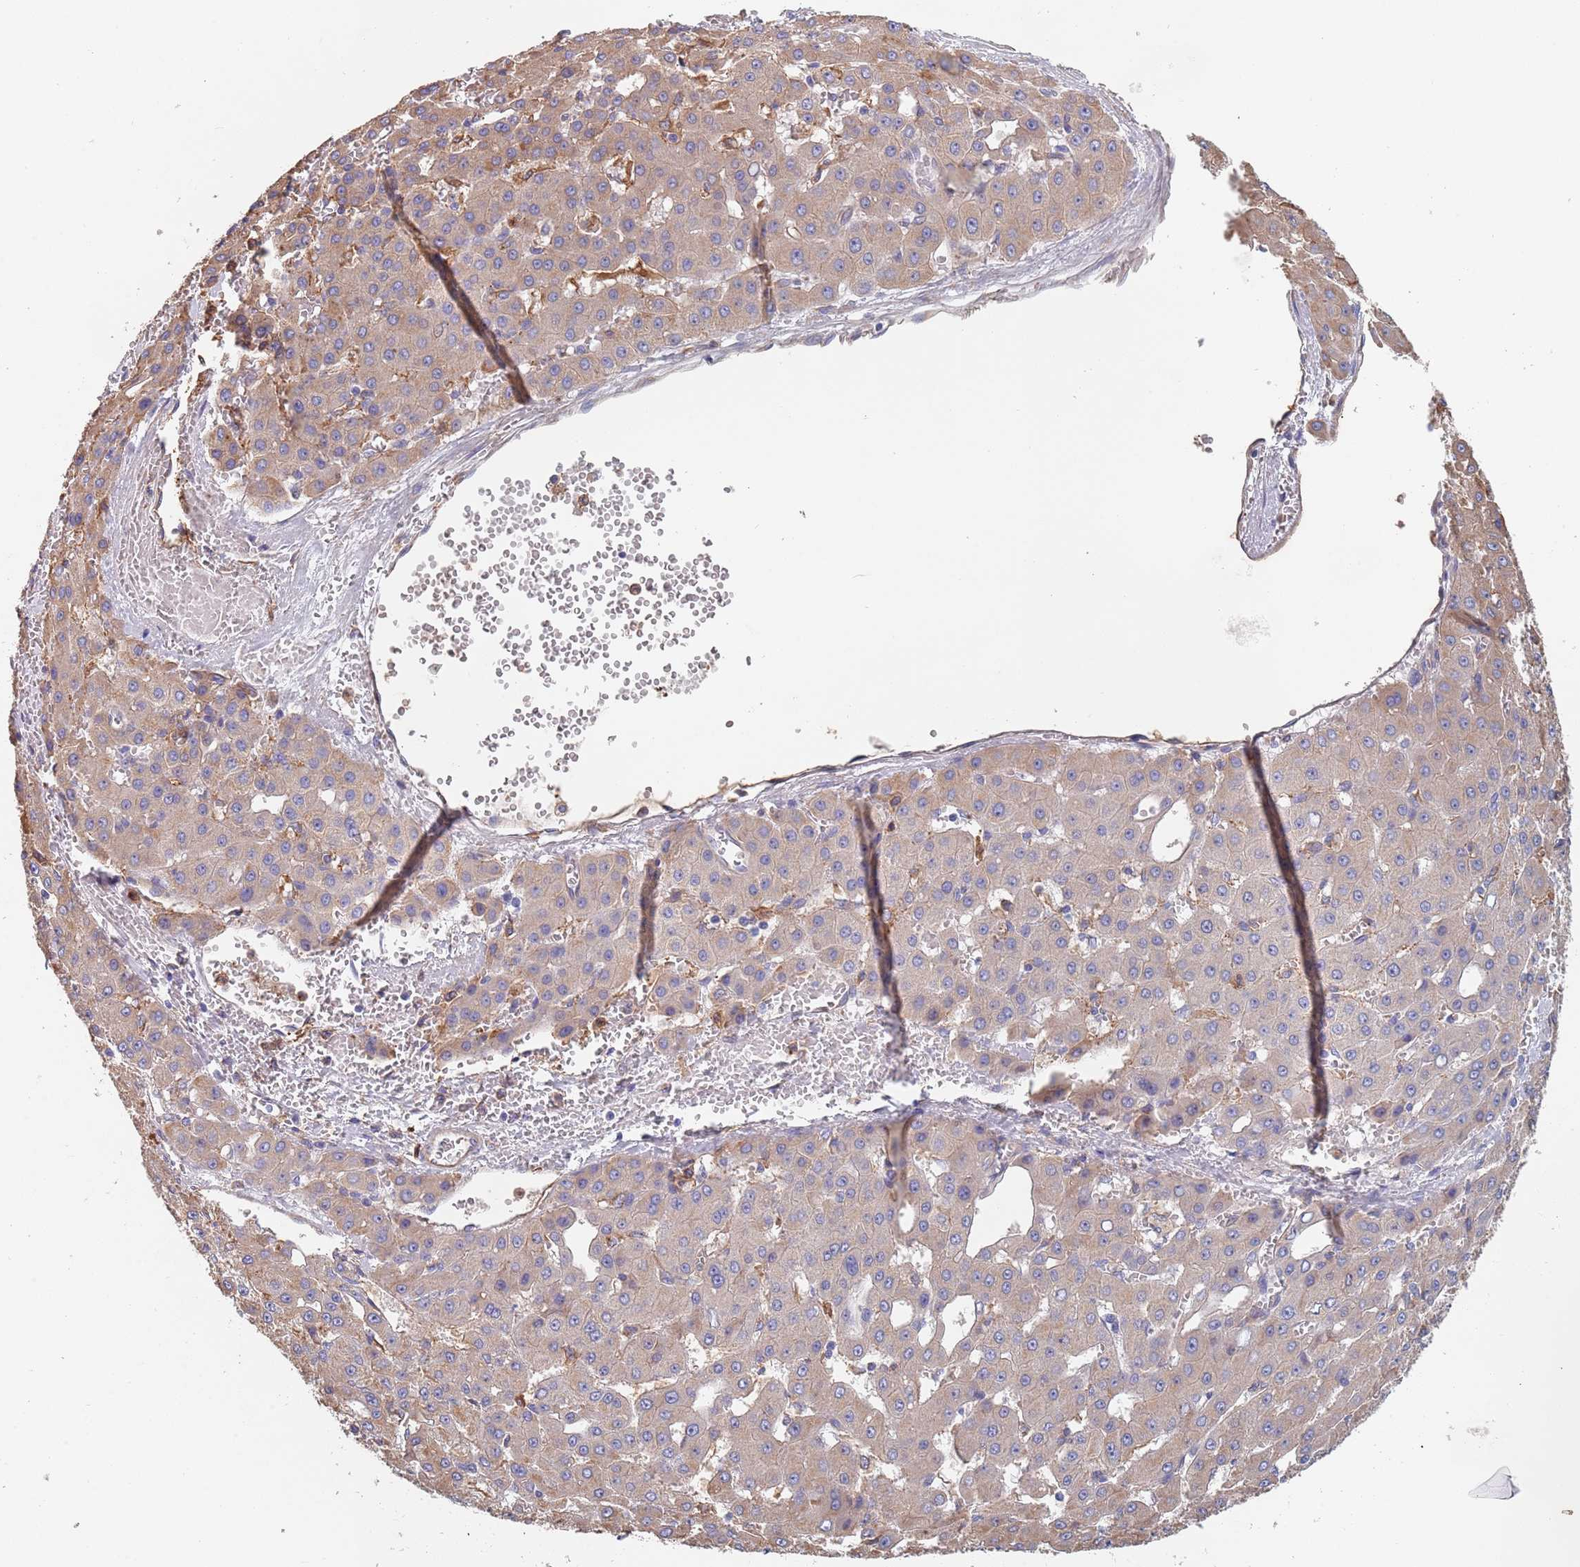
{"staining": {"intensity": "weak", "quantity": "25%-75%", "location": "cytoplasmic/membranous"}, "tissue": "liver cancer", "cell_type": "Tumor cells", "image_type": "cancer", "snomed": [{"axis": "morphology", "description": "Carcinoma, Hepatocellular, NOS"}, {"axis": "topography", "description": "Liver"}], "caption": "Human liver cancer (hepatocellular carcinoma) stained with a protein marker shows weak staining in tumor cells.", "gene": "DCUN1D3", "patient": {"sex": "male", "age": 47}}